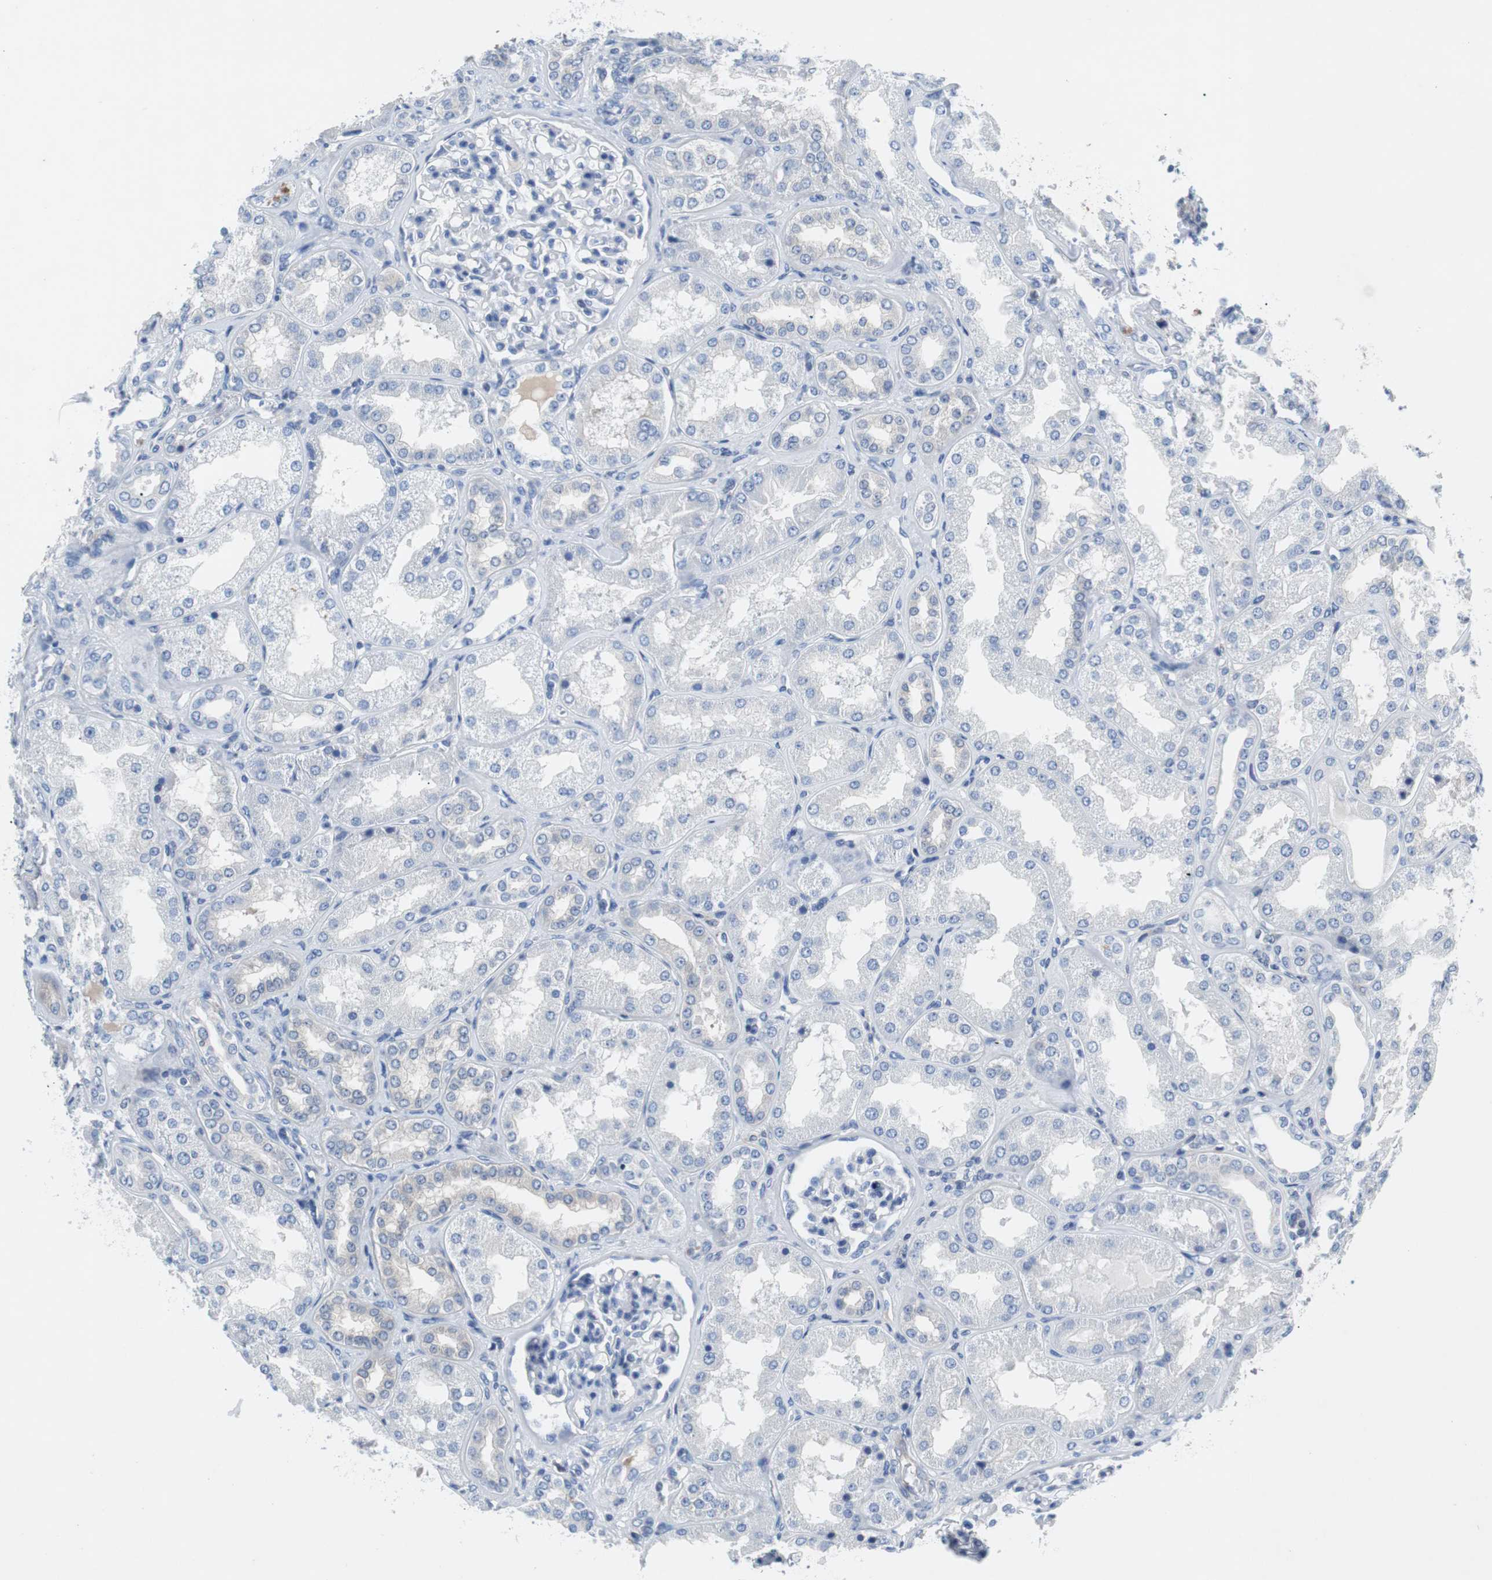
{"staining": {"intensity": "negative", "quantity": "none", "location": "none"}, "tissue": "kidney", "cell_type": "Cells in glomeruli", "image_type": "normal", "snomed": [{"axis": "morphology", "description": "Normal tissue, NOS"}, {"axis": "topography", "description": "Kidney"}], "caption": "Immunohistochemical staining of unremarkable human kidney displays no significant staining in cells in glomeruli. (DAB (3,3'-diaminobenzidine) immunohistochemistry visualized using brightfield microscopy, high magnification).", "gene": "EEF2K", "patient": {"sex": "female", "age": 56}}